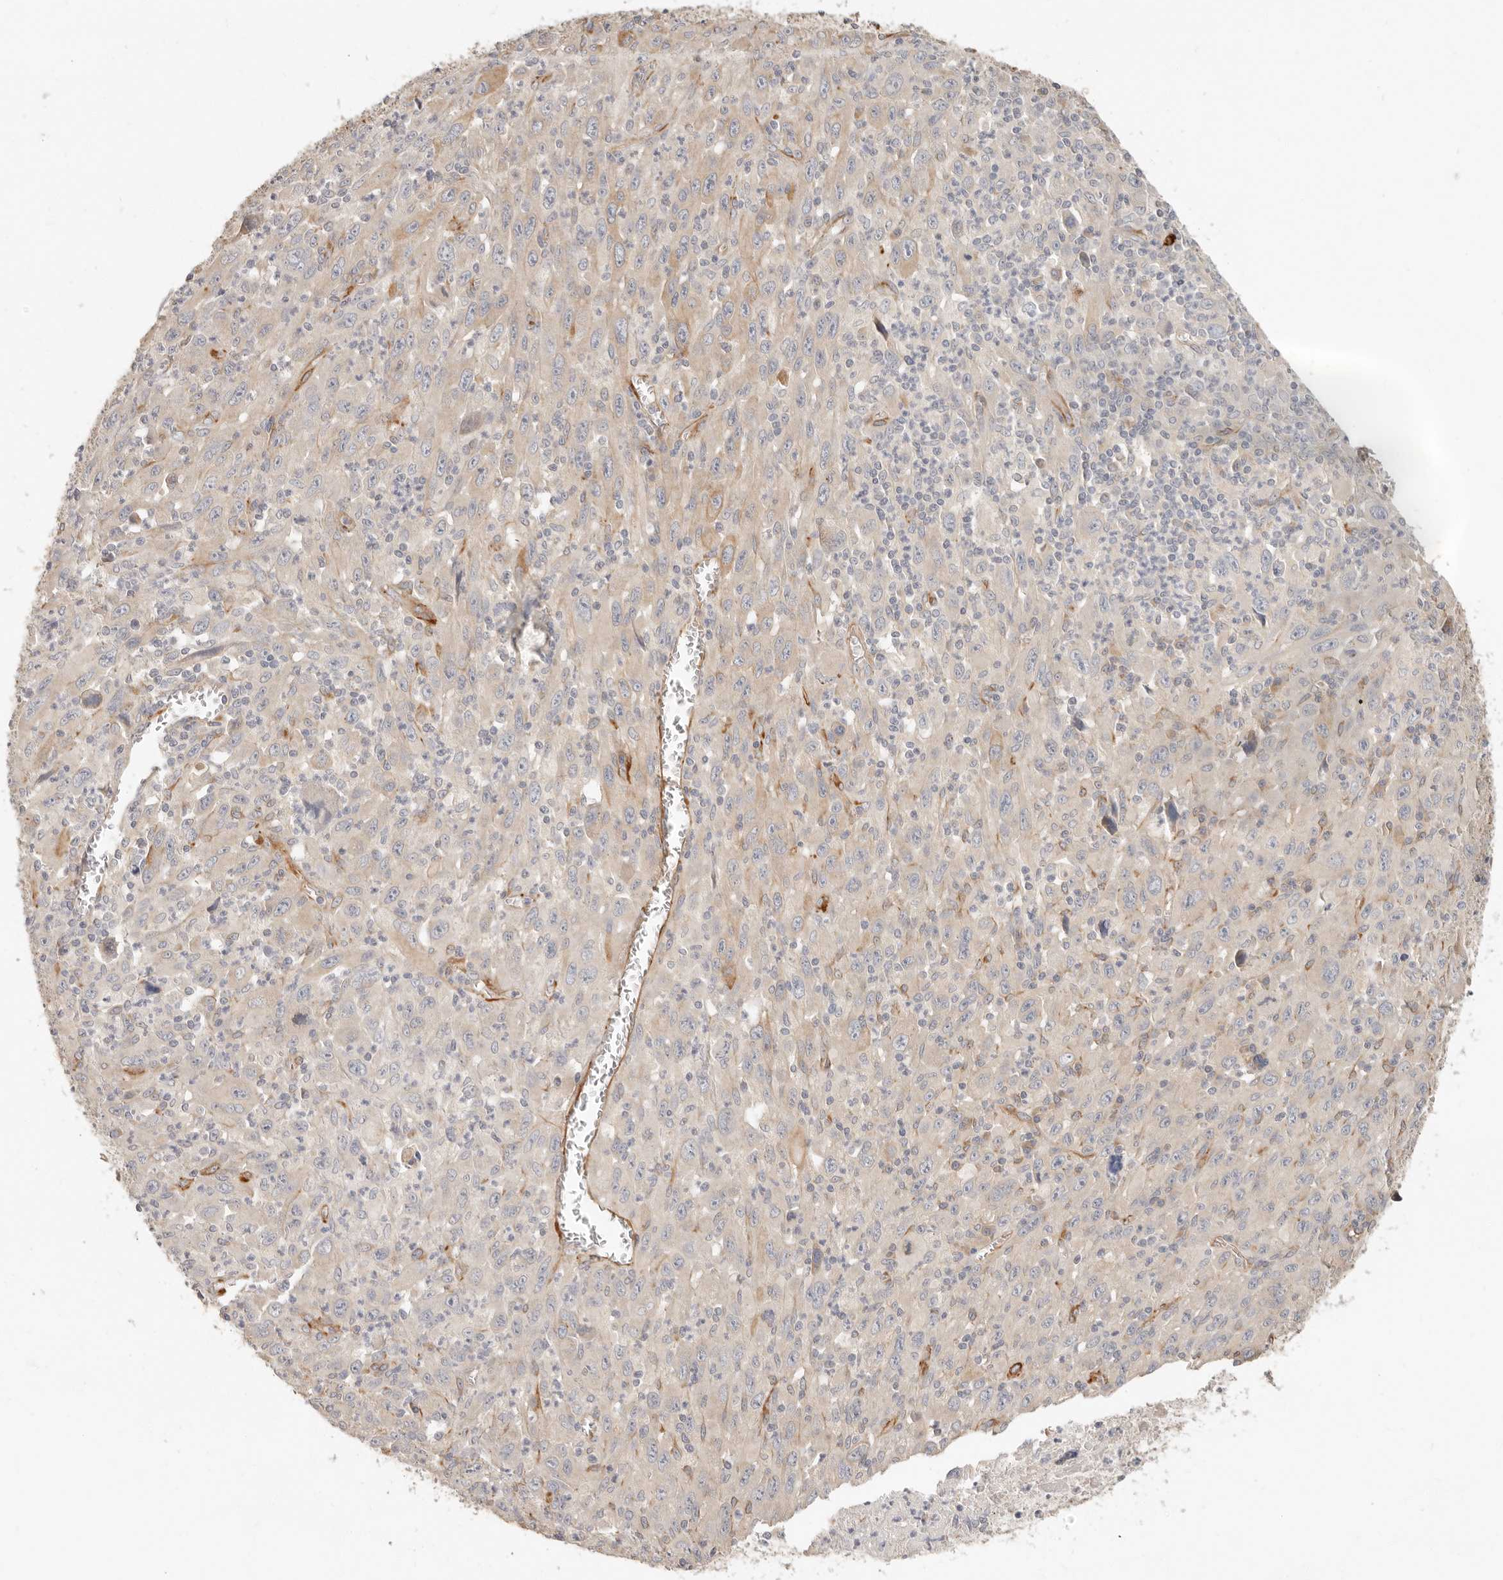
{"staining": {"intensity": "weak", "quantity": "<25%", "location": "cytoplasmic/membranous"}, "tissue": "melanoma", "cell_type": "Tumor cells", "image_type": "cancer", "snomed": [{"axis": "morphology", "description": "Malignant melanoma, Metastatic site"}, {"axis": "topography", "description": "Skin"}], "caption": "Protein analysis of melanoma exhibits no significant staining in tumor cells.", "gene": "SPRING1", "patient": {"sex": "female", "age": 56}}